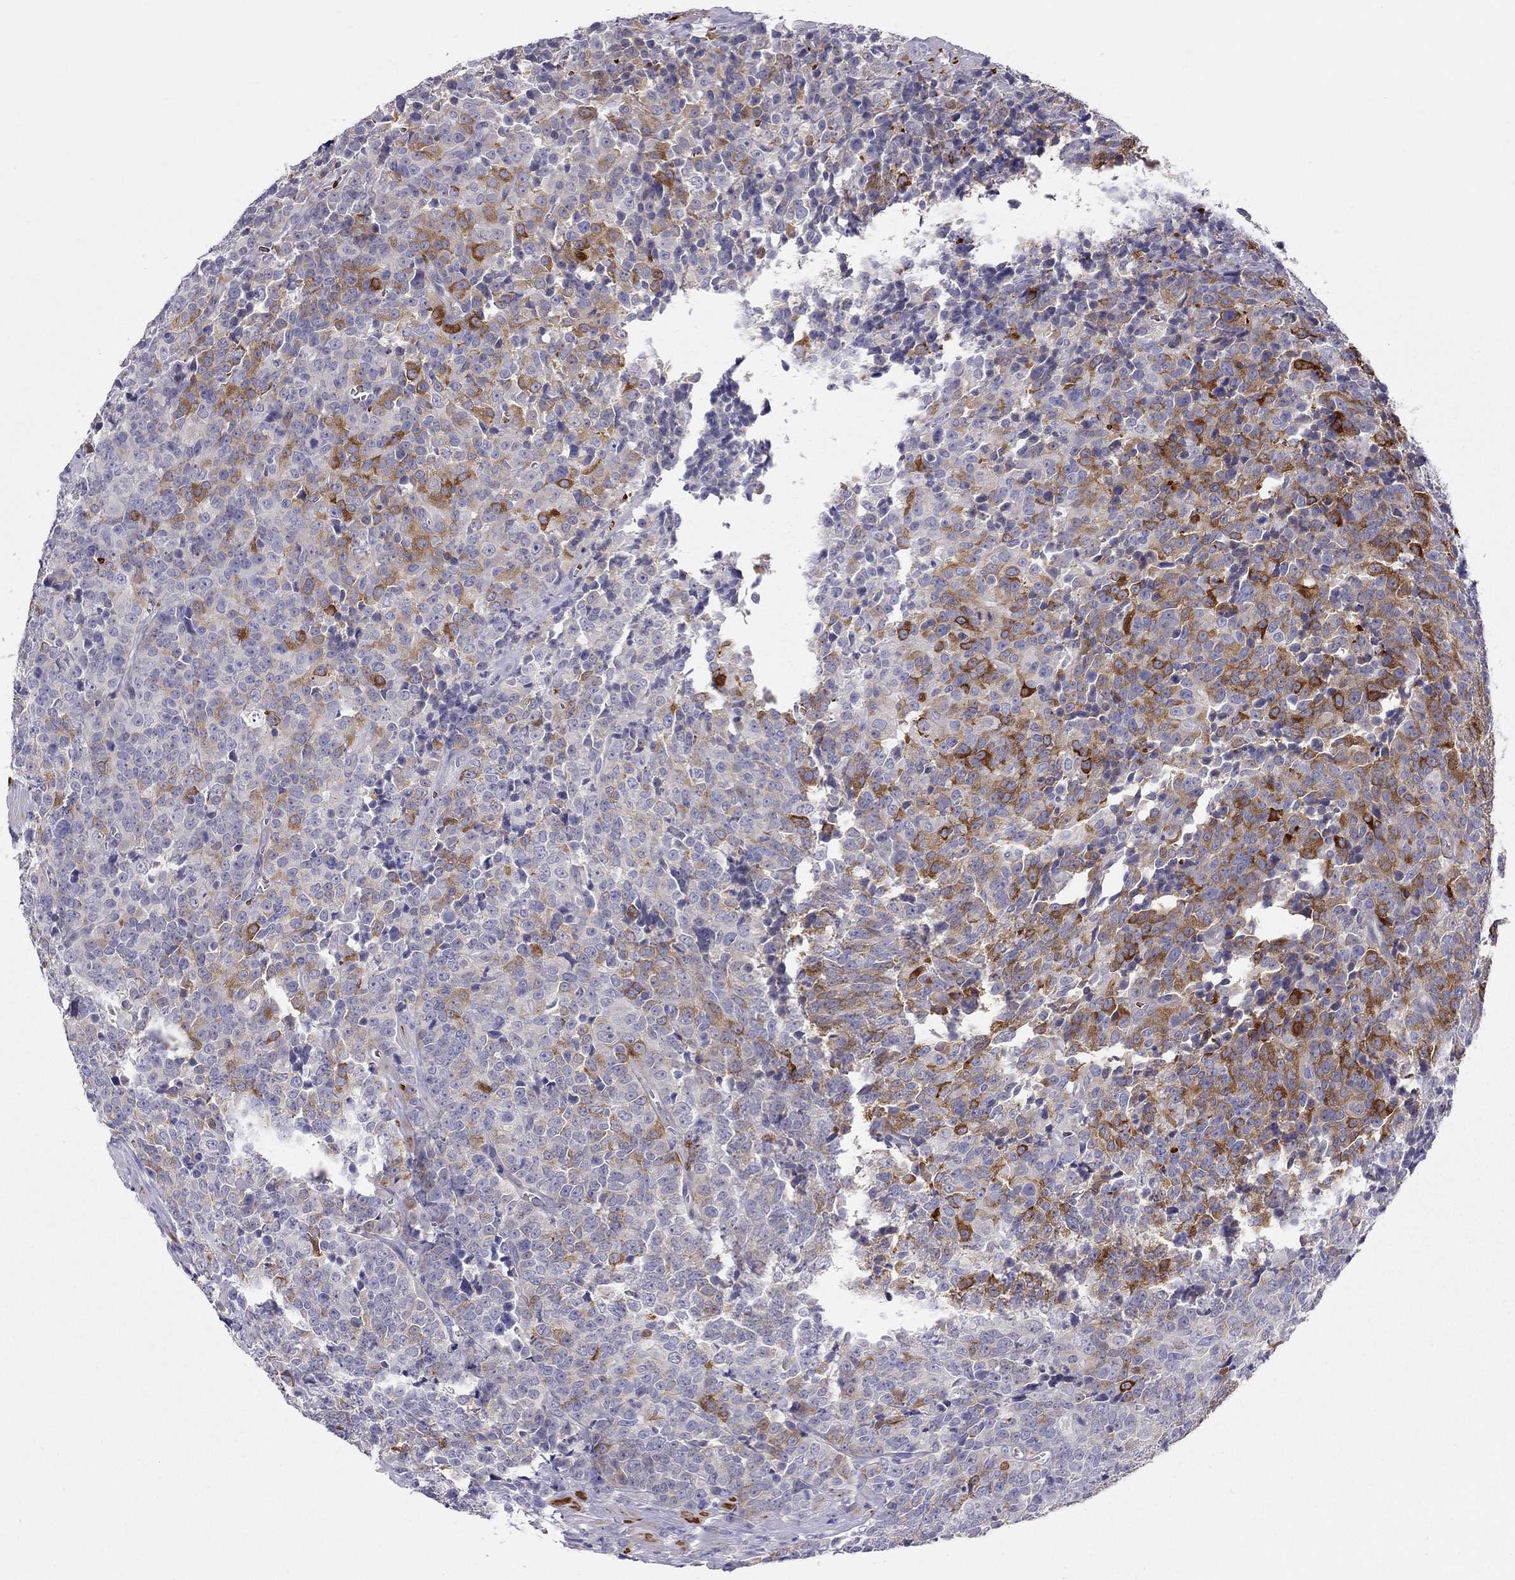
{"staining": {"intensity": "strong", "quantity": "<25%", "location": "cytoplasmic/membranous"}, "tissue": "prostate cancer", "cell_type": "Tumor cells", "image_type": "cancer", "snomed": [{"axis": "morphology", "description": "Adenocarcinoma, NOS"}, {"axis": "topography", "description": "Prostate"}], "caption": "Strong cytoplasmic/membranous staining is present in about <25% of tumor cells in adenocarcinoma (prostate).", "gene": "FRMD1", "patient": {"sex": "male", "age": 67}}